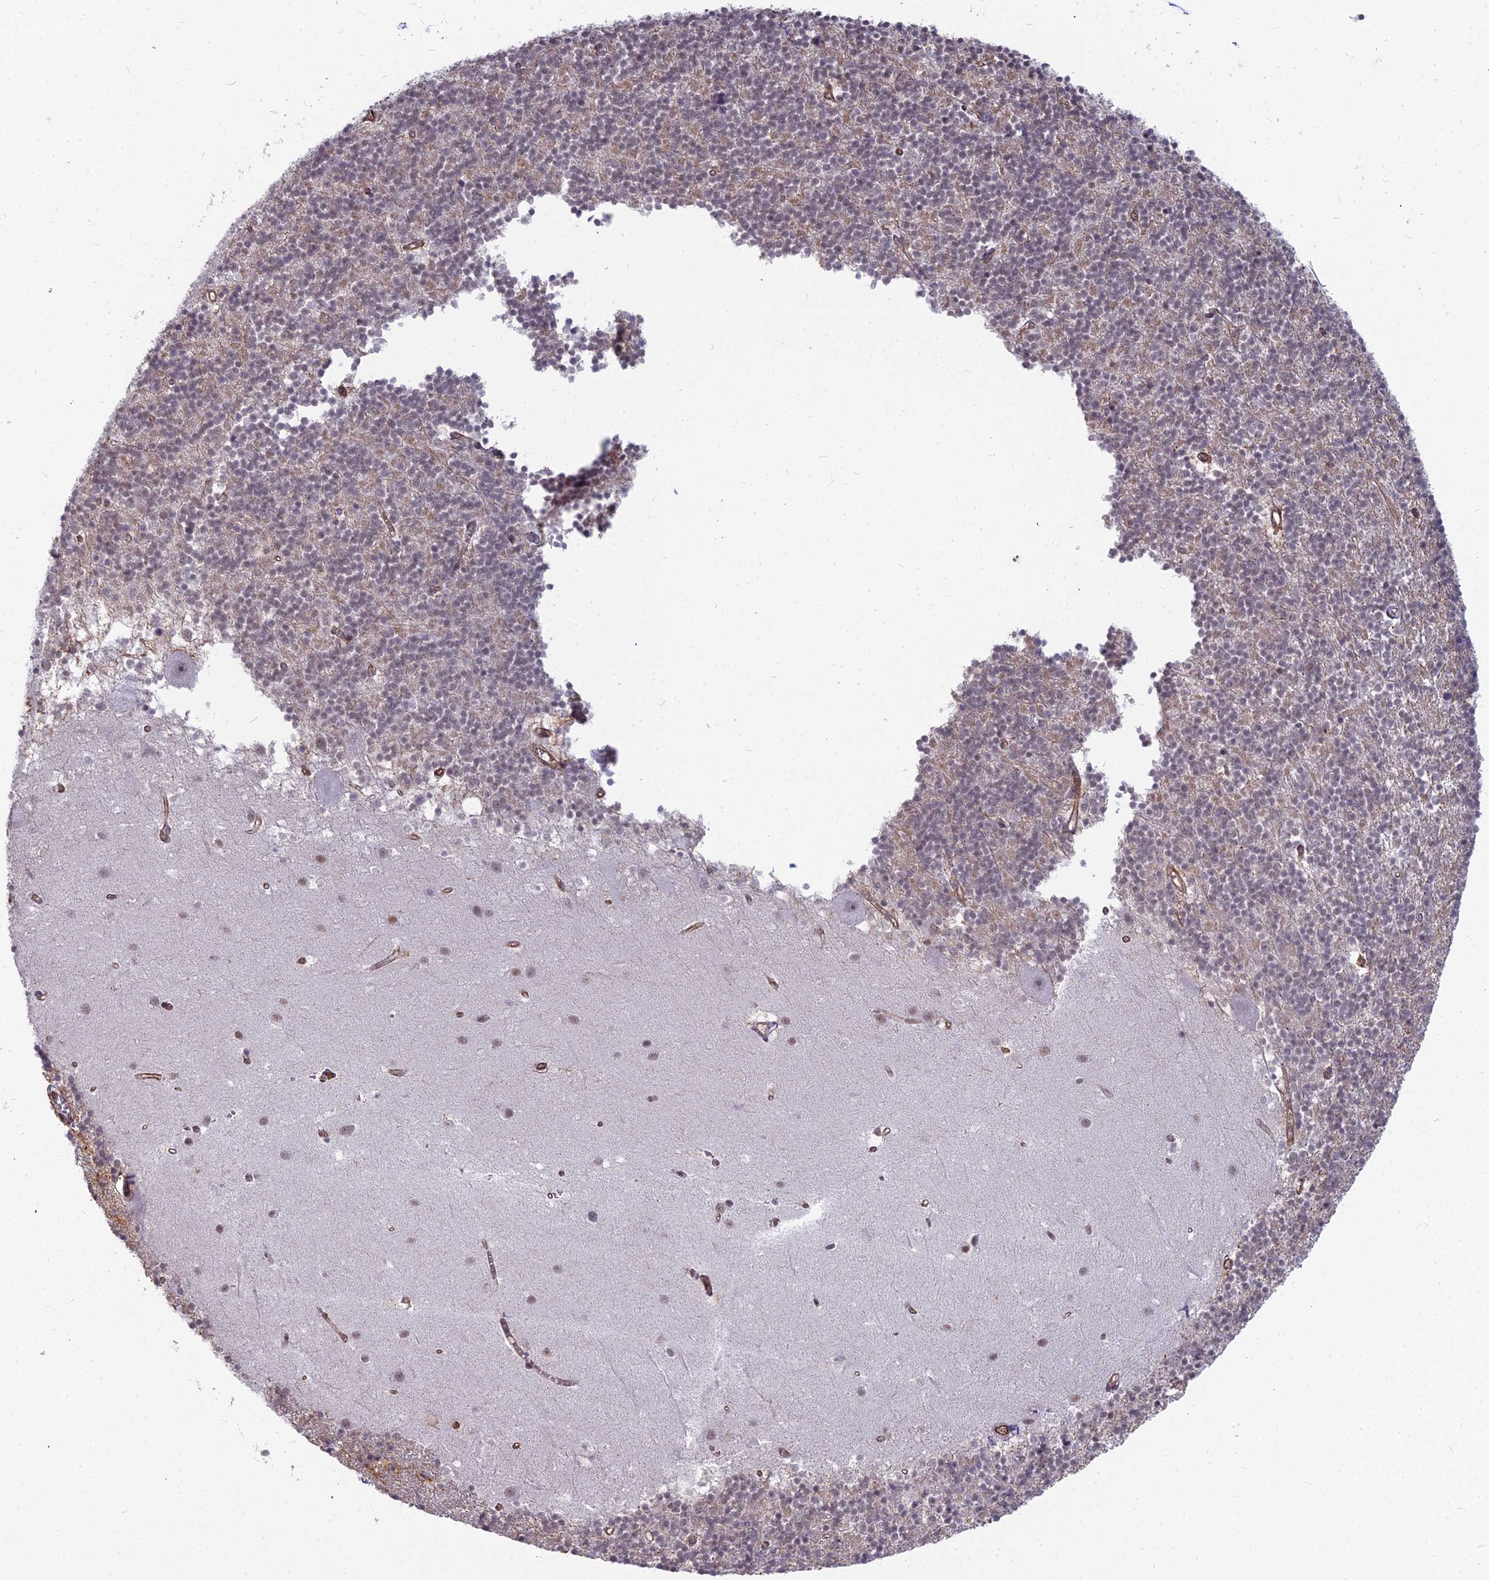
{"staining": {"intensity": "negative", "quantity": "none", "location": "none"}, "tissue": "cerebellum", "cell_type": "Cells in granular layer", "image_type": "normal", "snomed": [{"axis": "morphology", "description": "Normal tissue, NOS"}, {"axis": "topography", "description": "Cerebellum"}], "caption": "Cells in granular layer show no significant staining in benign cerebellum.", "gene": "YJU2", "patient": {"sex": "male", "age": 54}}